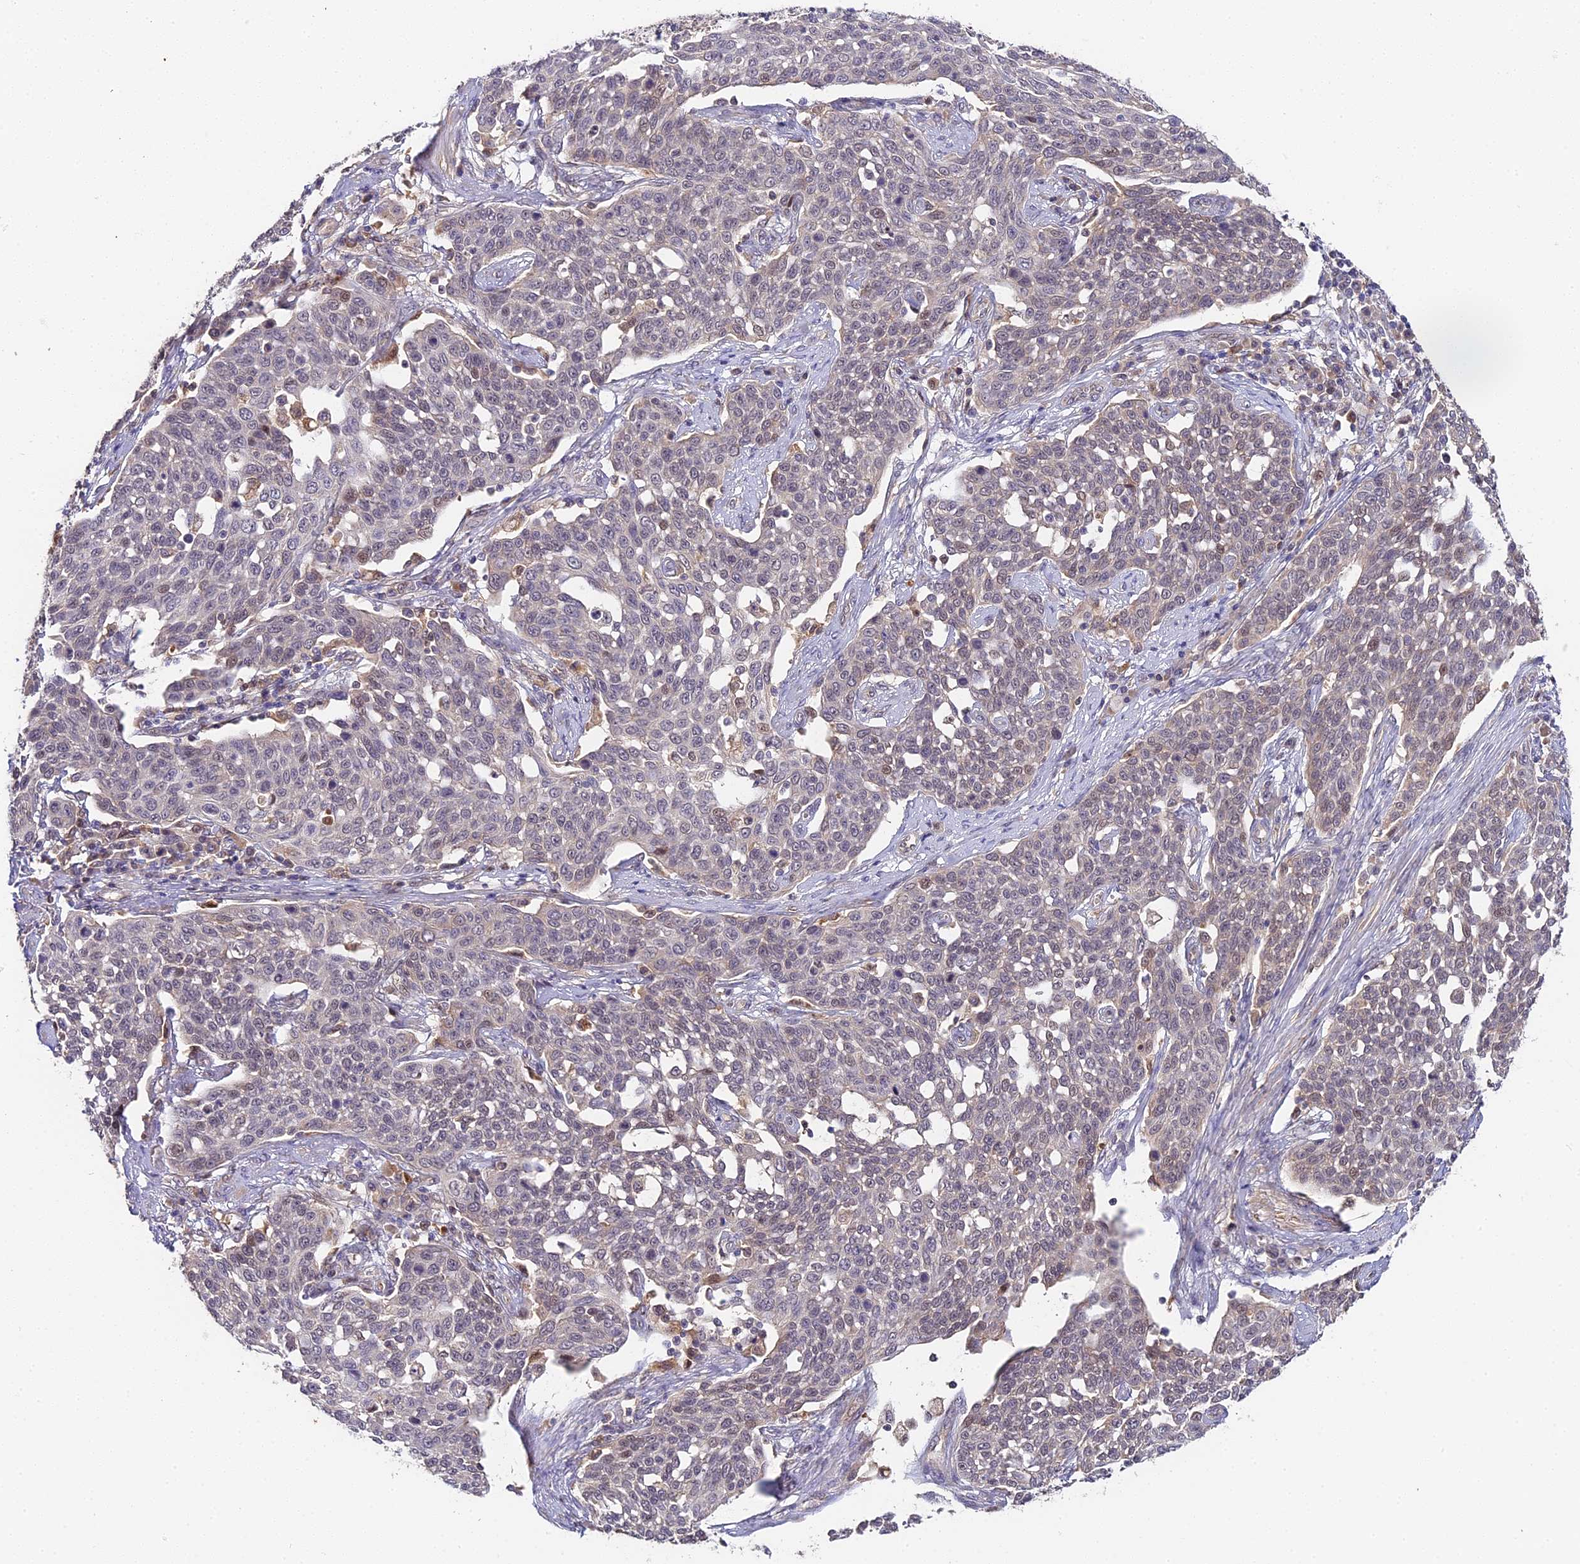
{"staining": {"intensity": "negative", "quantity": "none", "location": "none"}, "tissue": "cervical cancer", "cell_type": "Tumor cells", "image_type": "cancer", "snomed": [{"axis": "morphology", "description": "Squamous cell carcinoma, NOS"}, {"axis": "topography", "description": "Cervix"}], "caption": "Immunohistochemistry histopathology image of neoplastic tissue: human cervical squamous cell carcinoma stained with DAB exhibits no significant protein staining in tumor cells. (Brightfield microscopy of DAB (3,3'-diaminobenzidine) immunohistochemistry (IHC) at high magnification).", "gene": "IMPACT", "patient": {"sex": "female", "age": 34}}